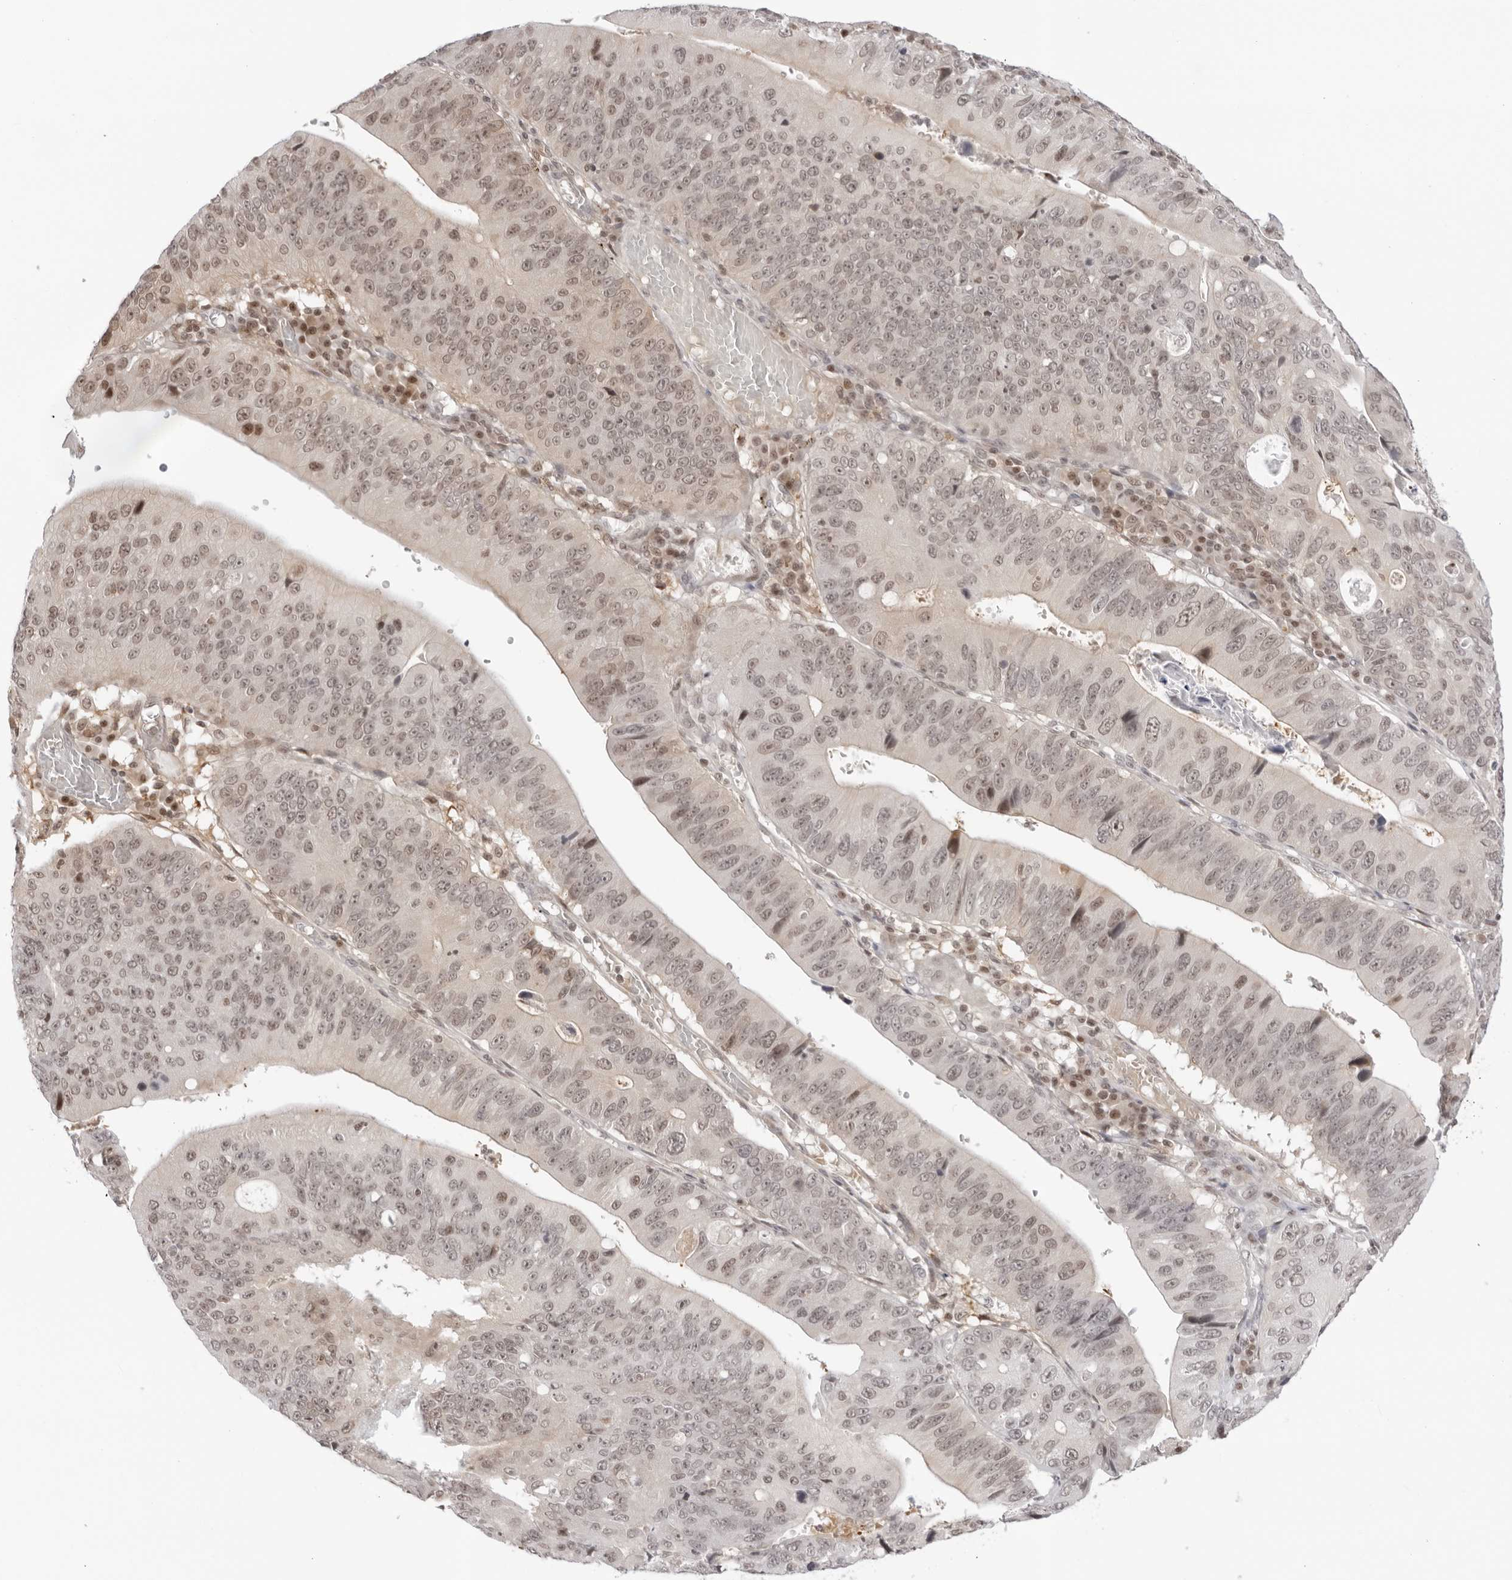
{"staining": {"intensity": "weak", "quantity": "25%-75%", "location": "nuclear"}, "tissue": "stomach cancer", "cell_type": "Tumor cells", "image_type": "cancer", "snomed": [{"axis": "morphology", "description": "Adenocarcinoma, NOS"}, {"axis": "topography", "description": "Stomach"}], "caption": "Immunohistochemical staining of human stomach cancer (adenocarcinoma) shows low levels of weak nuclear protein expression in about 25%-75% of tumor cells. Immunohistochemistry stains the protein in brown and the nuclei are stained blue.", "gene": "RNF146", "patient": {"sex": "male", "age": 59}}